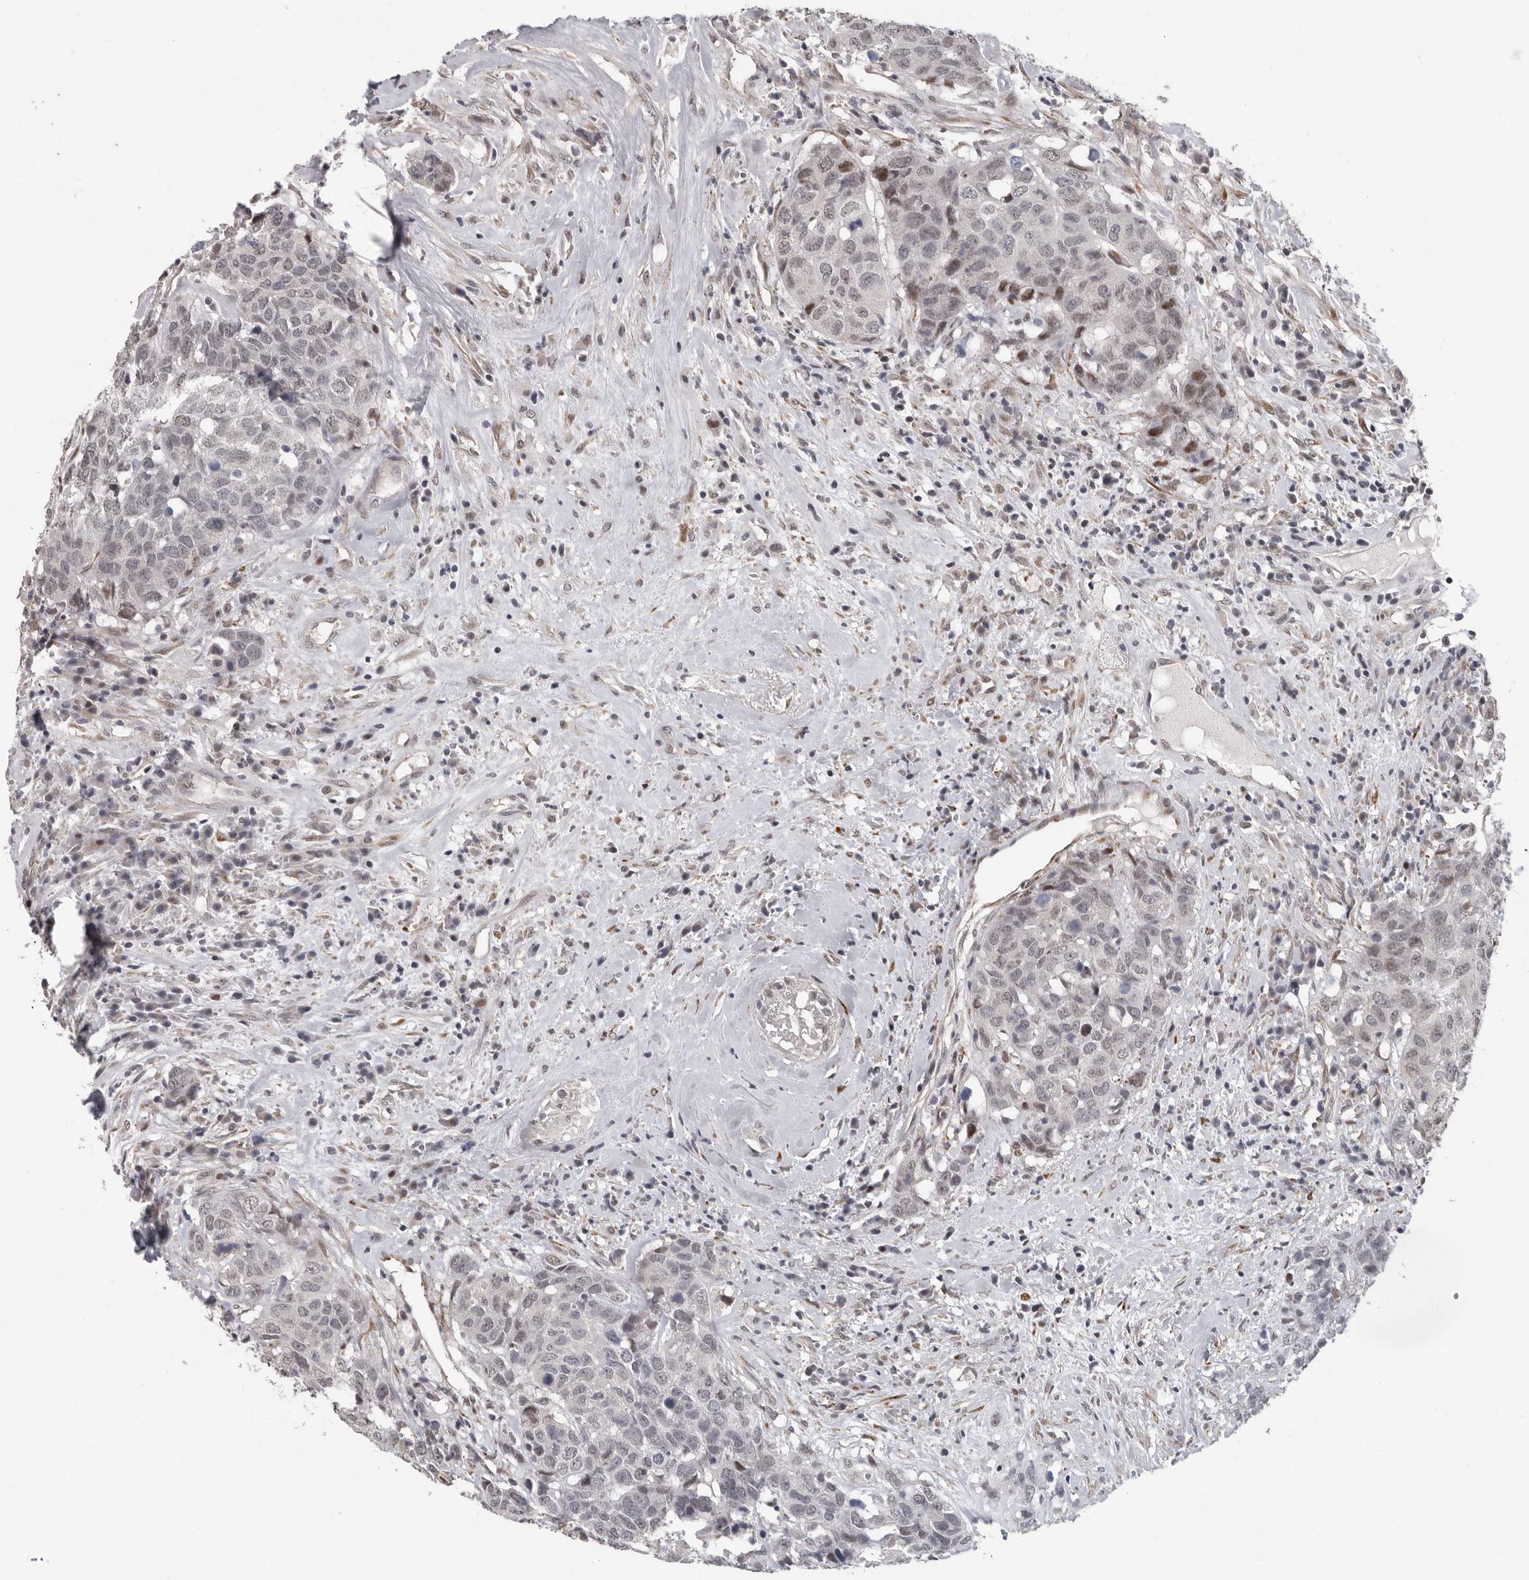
{"staining": {"intensity": "weak", "quantity": "<25%", "location": "nuclear"}, "tissue": "head and neck cancer", "cell_type": "Tumor cells", "image_type": "cancer", "snomed": [{"axis": "morphology", "description": "Squamous cell carcinoma, NOS"}, {"axis": "topography", "description": "Head-Neck"}], "caption": "Protein analysis of head and neck cancer (squamous cell carcinoma) reveals no significant positivity in tumor cells.", "gene": "RALGPS2", "patient": {"sex": "male", "age": 66}}